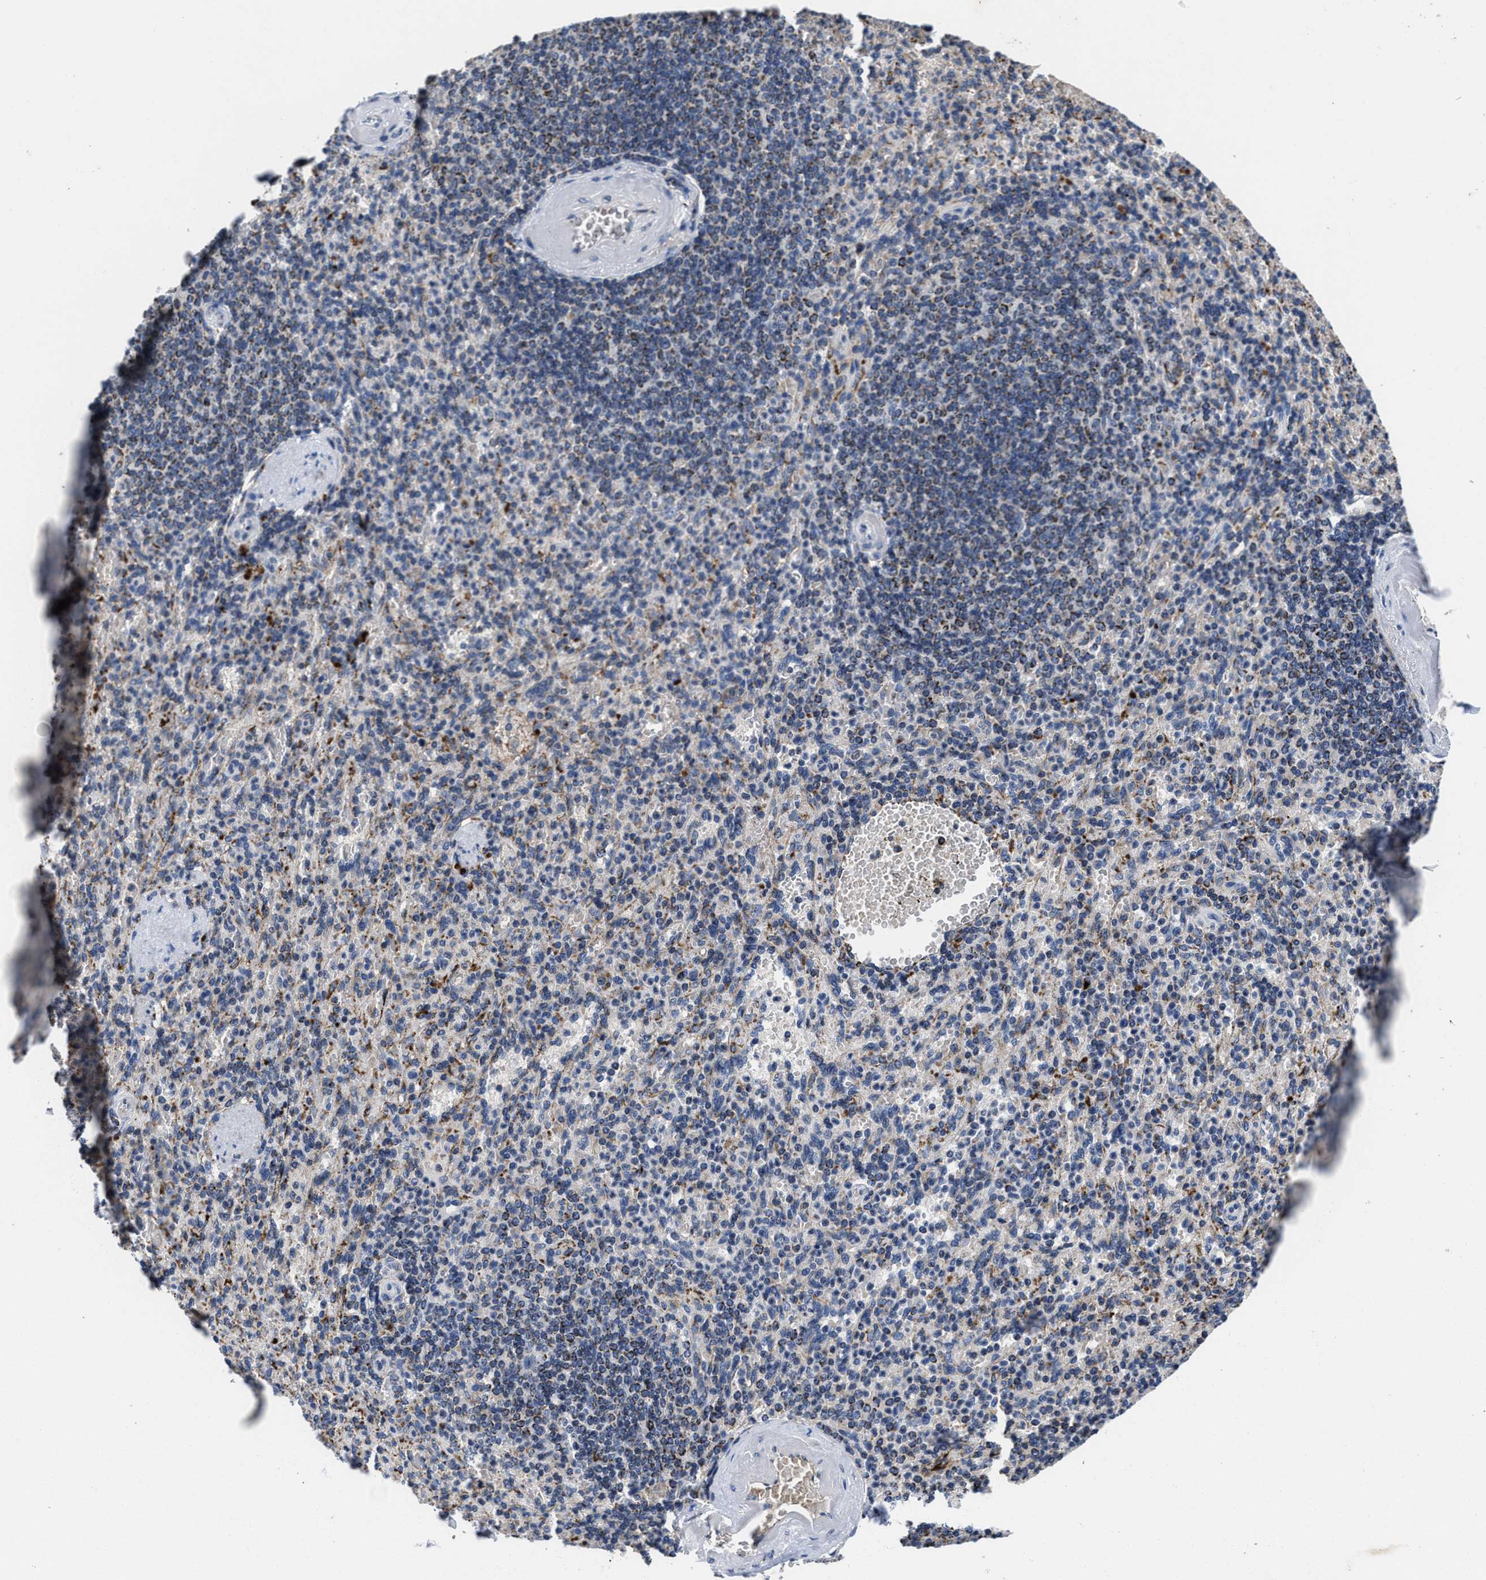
{"staining": {"intensity": "moderate", "quantity": "<25%", "location": "cytoplasmic/membranous"}, "tissue": "spleen", "cell_type": "Cells in red pulp", "image_type": "normal", "snomed": [{"axis": "morphology", "description": "Normal tissue, NOS"}, {"axis": "topography", "description": "Spleen"}], "caption": "Cells in red pulp reveal low levels of moderate cytoplasmic/membranous staining in approximately <25% of cells in unremarkable spleen. The protein of interest is stained brown, and the nuclei are stained in blue (DAB IHC with brightfield microscopy, high magnification).", "gene": "CACNA1D", "patient": {"sex": "female", "age": 74}}